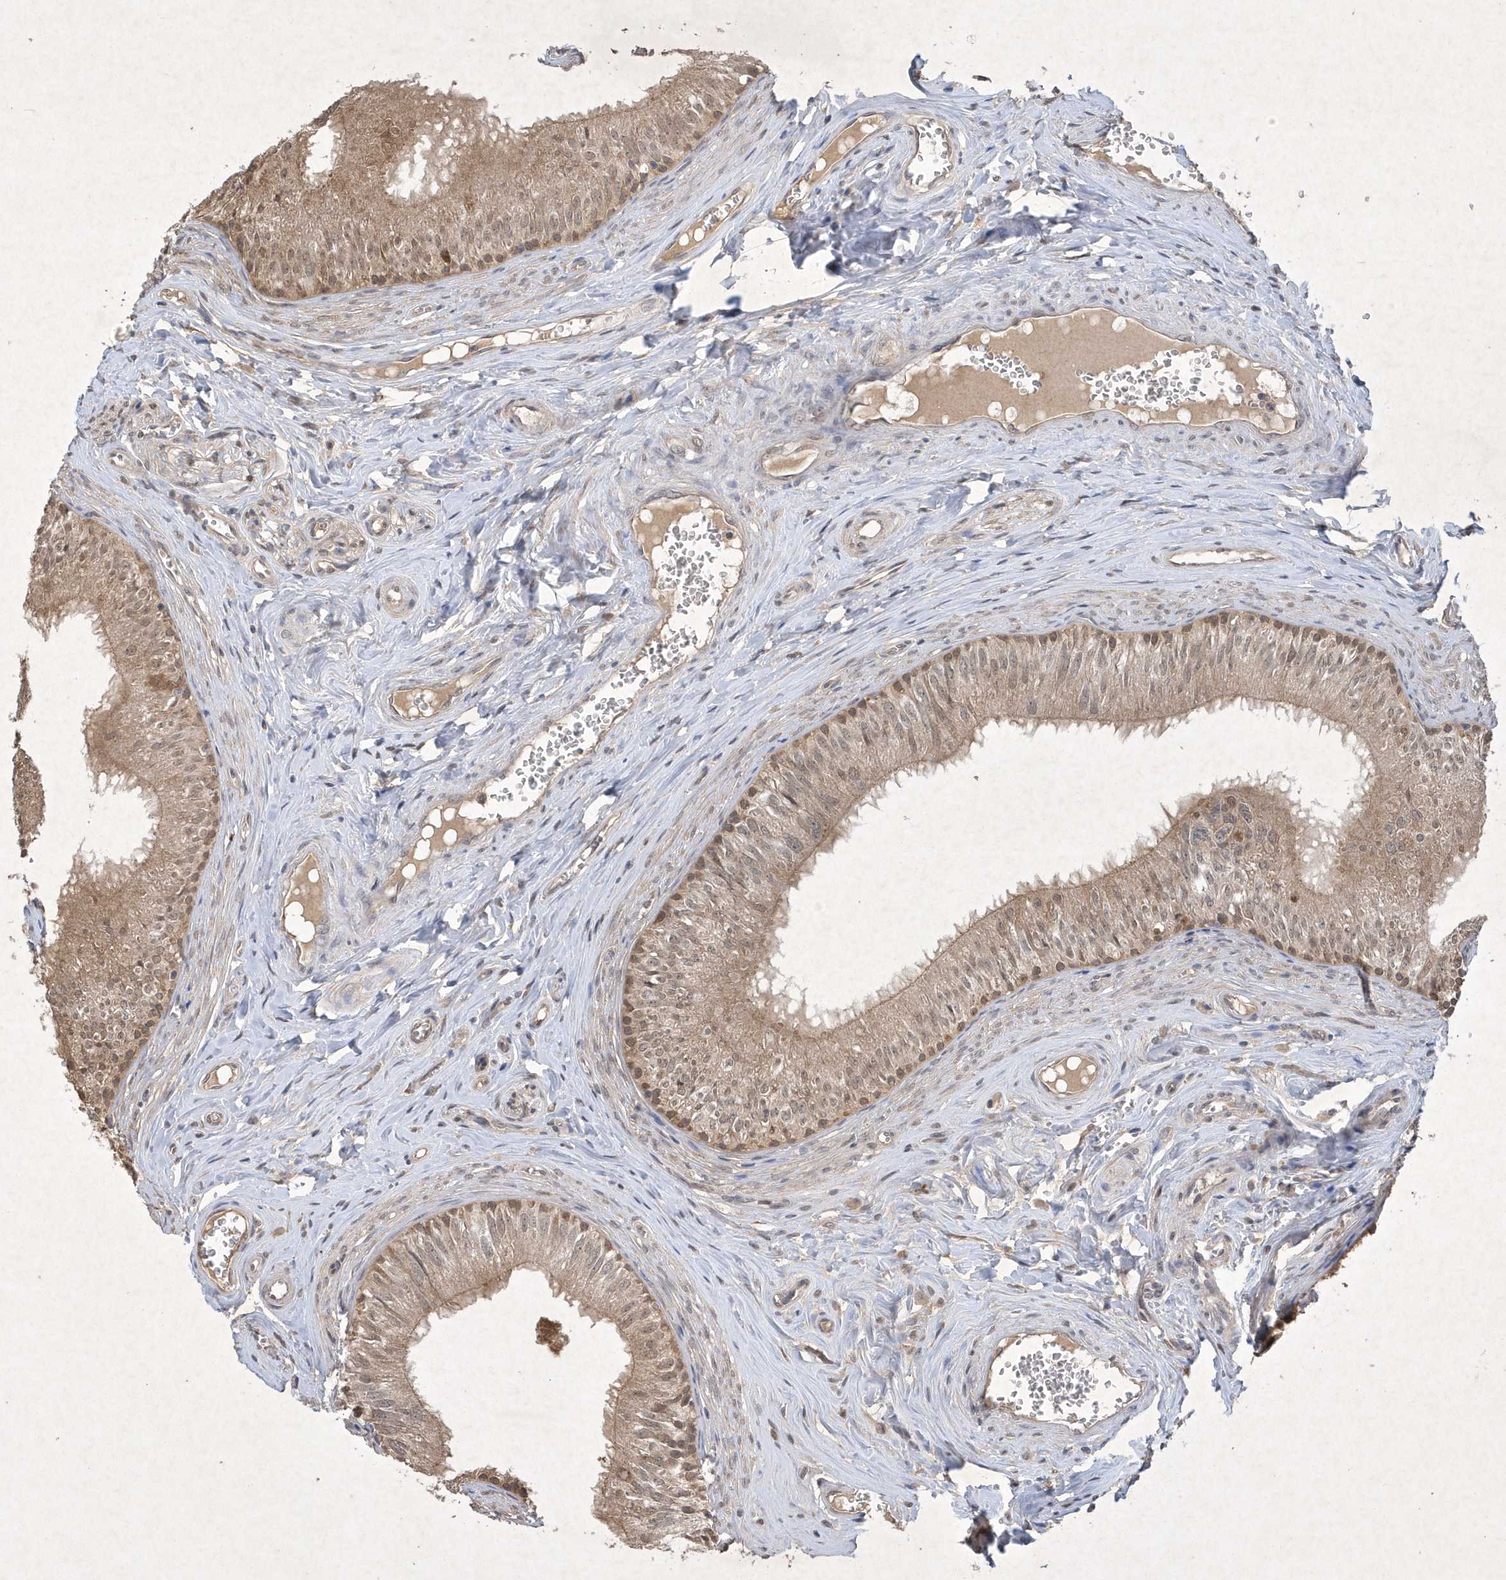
{"staining": {"intensity": "moderate", "quantity": ">75%", "location": "cytoplasmic/membranous"}, "tissue": "epididymis", "cell_type": "Glandular cells", "image_type": "normal", "snomed": [{"axis": "morphology", "description": "Normal tissue, NOS"}, {"axis": "topography", "description": "Epididymis"}], "caption": "Benign epididymis was stained to show a protein in brown. There is medium levels of moderate cytoplasmic/membranous staining in about >75% of glandular cells.", "gene": "AKR7A2", "patient": {"sex": "male", "age": 46}}